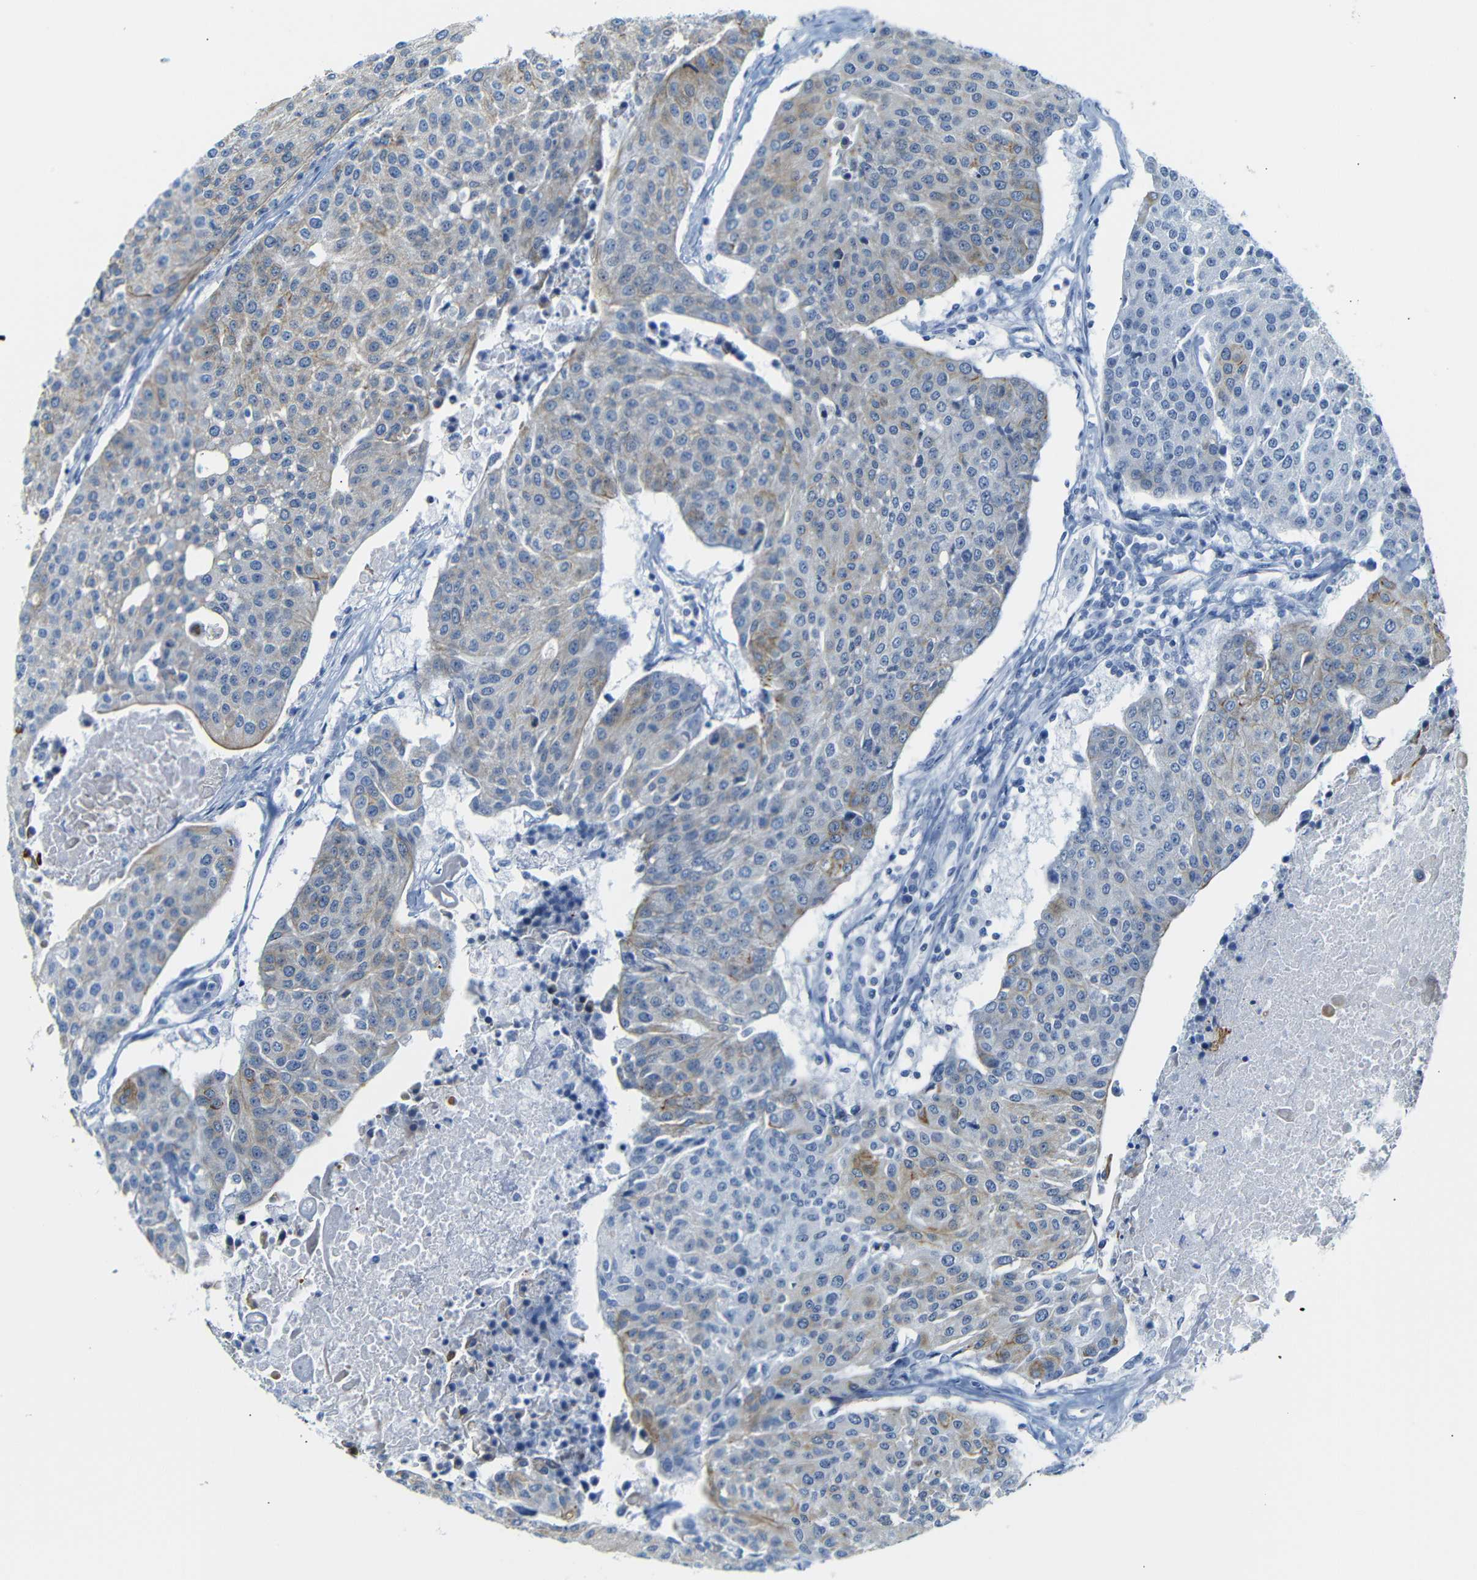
{"staining": {"intensity": "weak", "quantity": "25%-75%", "location": "cytoplasmic/membranous"}, "tissue": "urothelial cancer", "cell_type": "Tumor cells", "image_type": "cancer", "snomed": [{"axis": "morphology", "description": "Urothelial carcinoma, High grade"}, {"axis": "topography", "description": "Urinary bladder"}], "caption": "The image shows immunohistochemical staining of urothelial cancer. There is weak cytoplasmic/membranous staining is present in about 25%-75% of tumor cells.", "gene": "DYNAP", "patient": {"sex": "female", "age": 85}}